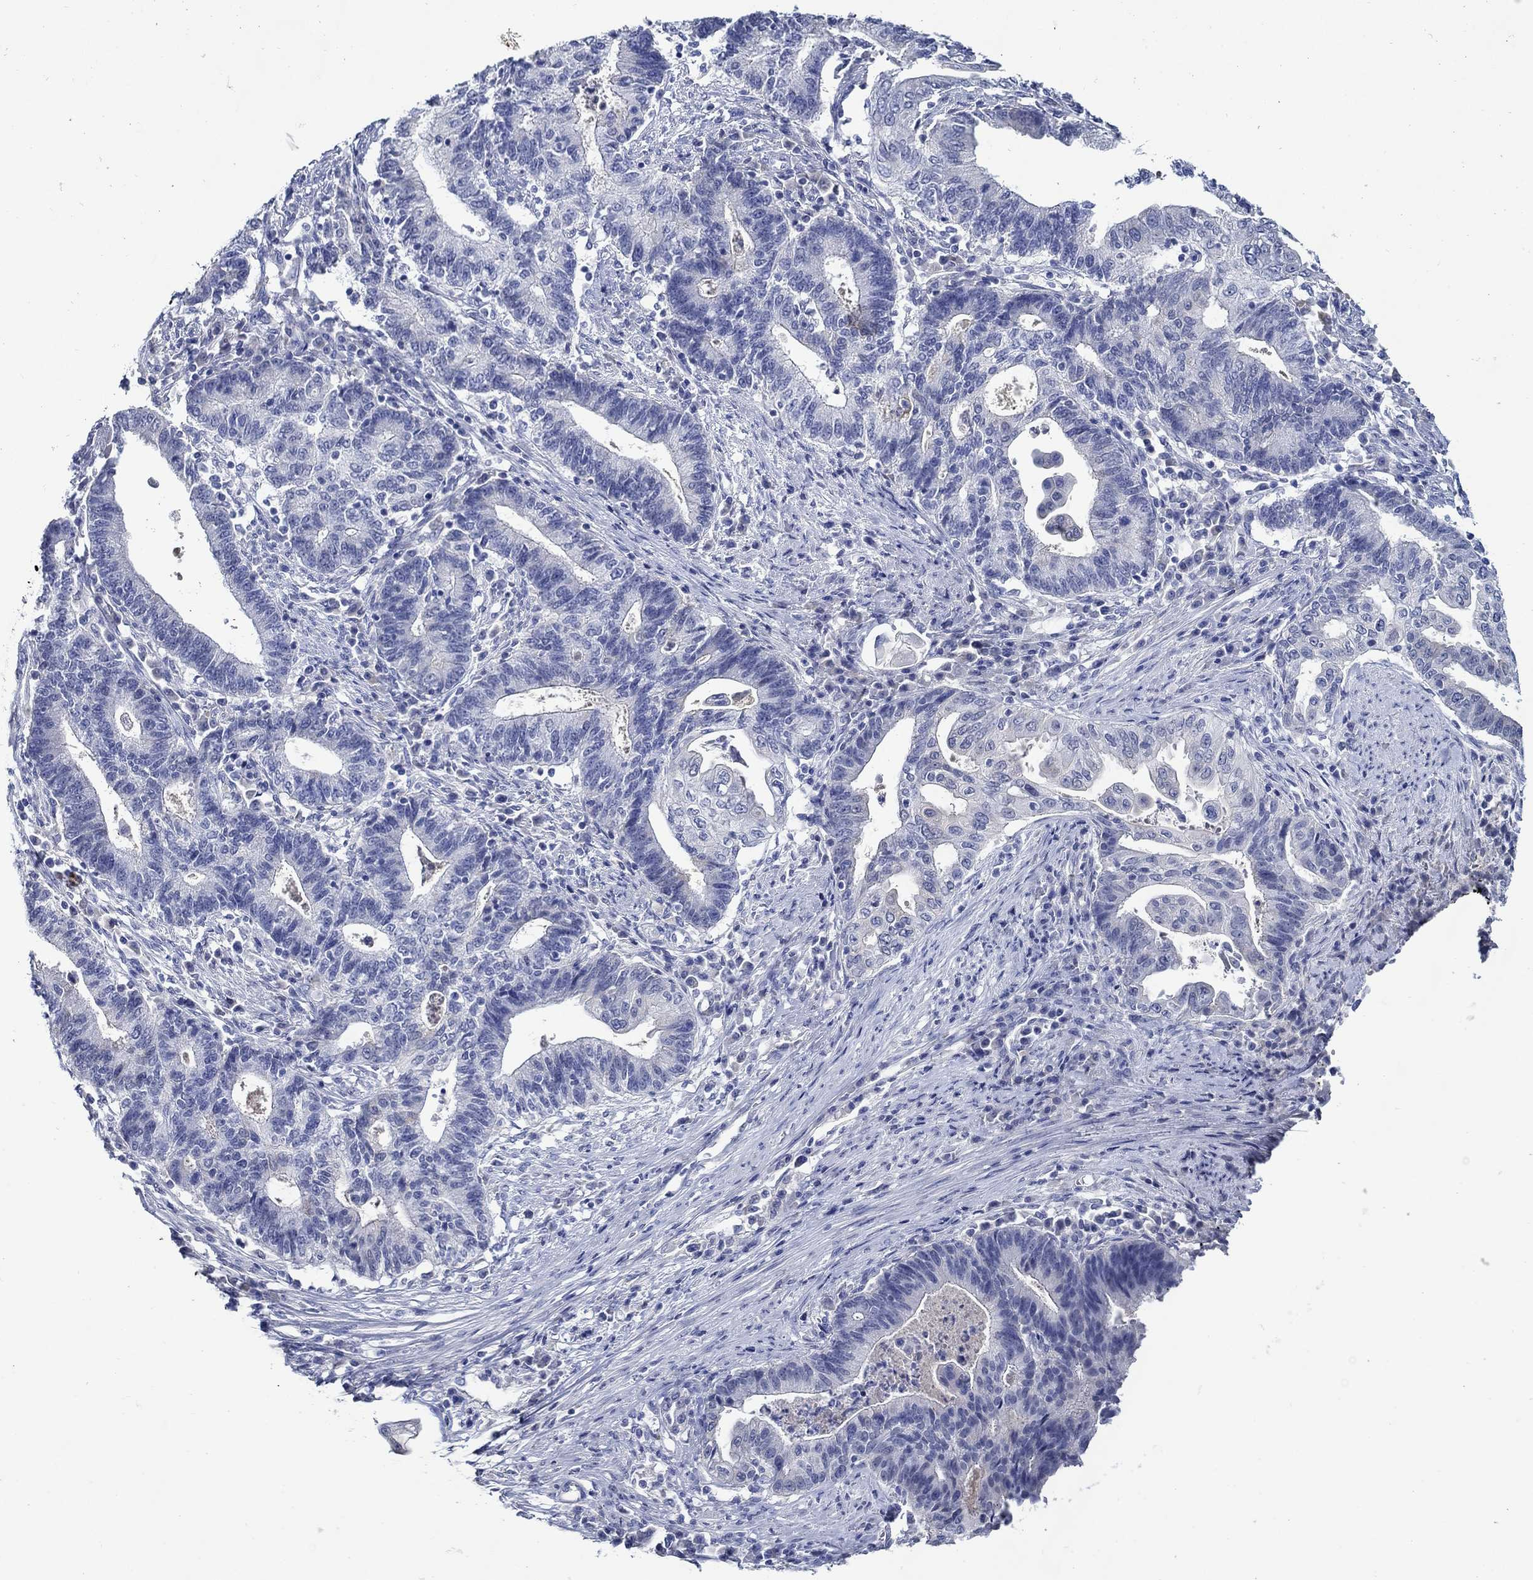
{"staining": {"intensity": "negative", "quantity": "none", "location": "none"}, "tissue": "endometrial cancer", "cell_type": "Tumor cells", "image_type": "cancer", "snomed": [{"axis": "morphology", "description": "Adenocarcinoma, NOS"}, {"axis": "topography", "description": "Uterus"}, {"axis": "topography", "description": "Endometrium"}], "caption": "Endometrial cancer was stained to show a protein in brown. There is no significant expression in tumor cells.", "gene": "MC2R", "patient": {"sex": "female", "age": 54}}